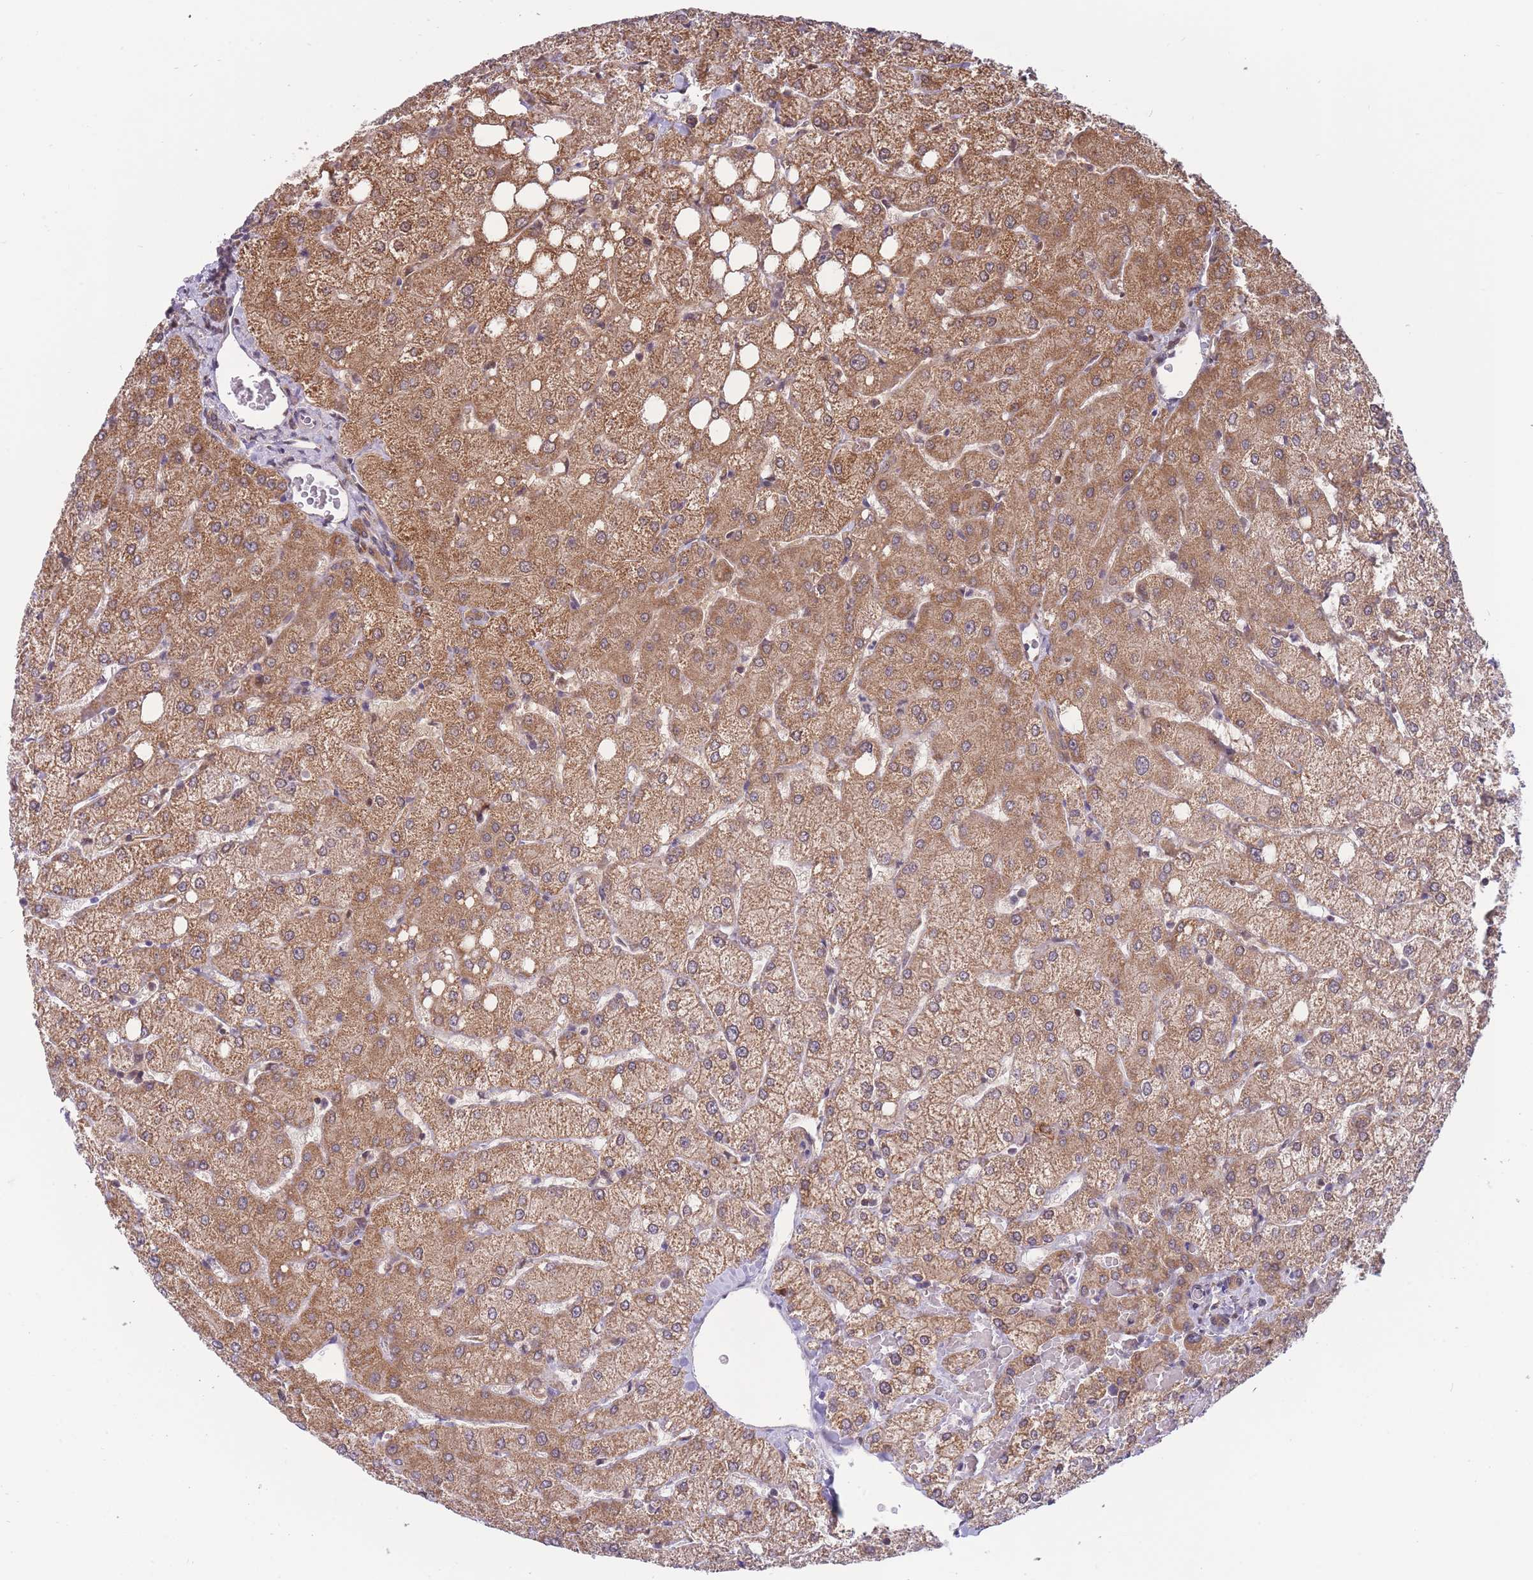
{"staining": {"intensity": "moderate", "quantity": ">75%", "location": "cytoplasmic/membranous"}, "tissue": "liver", "cell_type": "Cholangiocytes", "image_type": "normal", "snomed": [{"axis": "morphology", "description": "Normal tissue, NOS"}, {"axis": "topography", "description": "Liver"}], "caption": "IHC of unremarkable liver shows medium levels of moderate cytoplasmic/membranous positivity in approximately >75% of cholangiocytes.", "gene": "NSFL1C", "patient": {"sex": "female", "age": 54}}